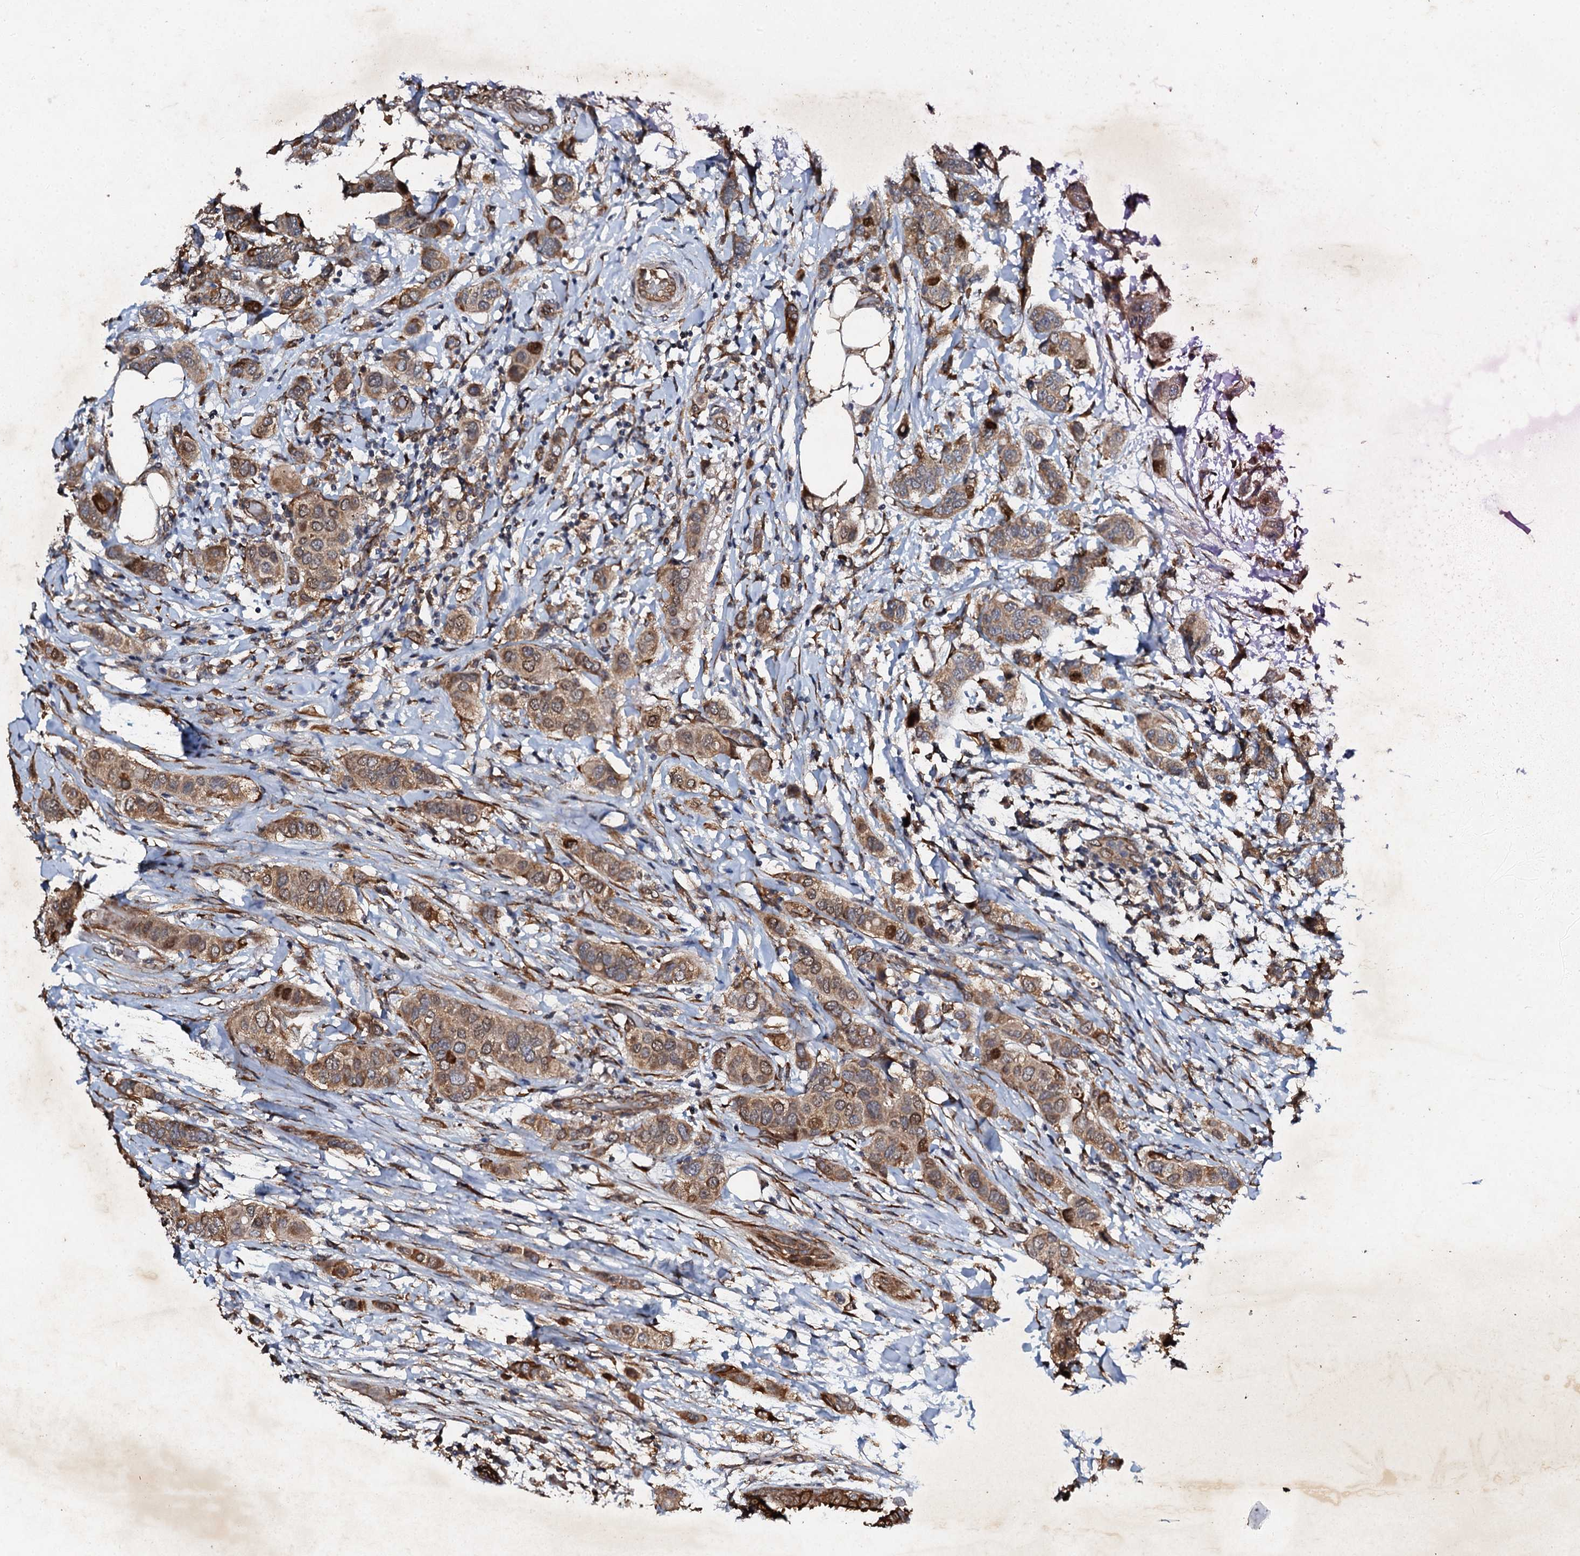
{"staining": {"intensity": "moderate", "quantity": ">75%", "location": "cytoplasmic/membranous,nuclear"}, "tissue": "breast cancer", "cell_type": "Tumor cells", "image_type": "cancer", "snomed": [{"axis": "morphology", "description": "Lobular carcinoma"}, {"axis": "topography", "description": "Breast"}], "caption": "A micrograph of breast lobular carcinoma stained for a protein demonstrates moderate cytoplasmic/membranous and nuclear brown staining in tumor cells.", "gene": "ADAMTS10", "patient": {"sex": "female", "age": 51}}